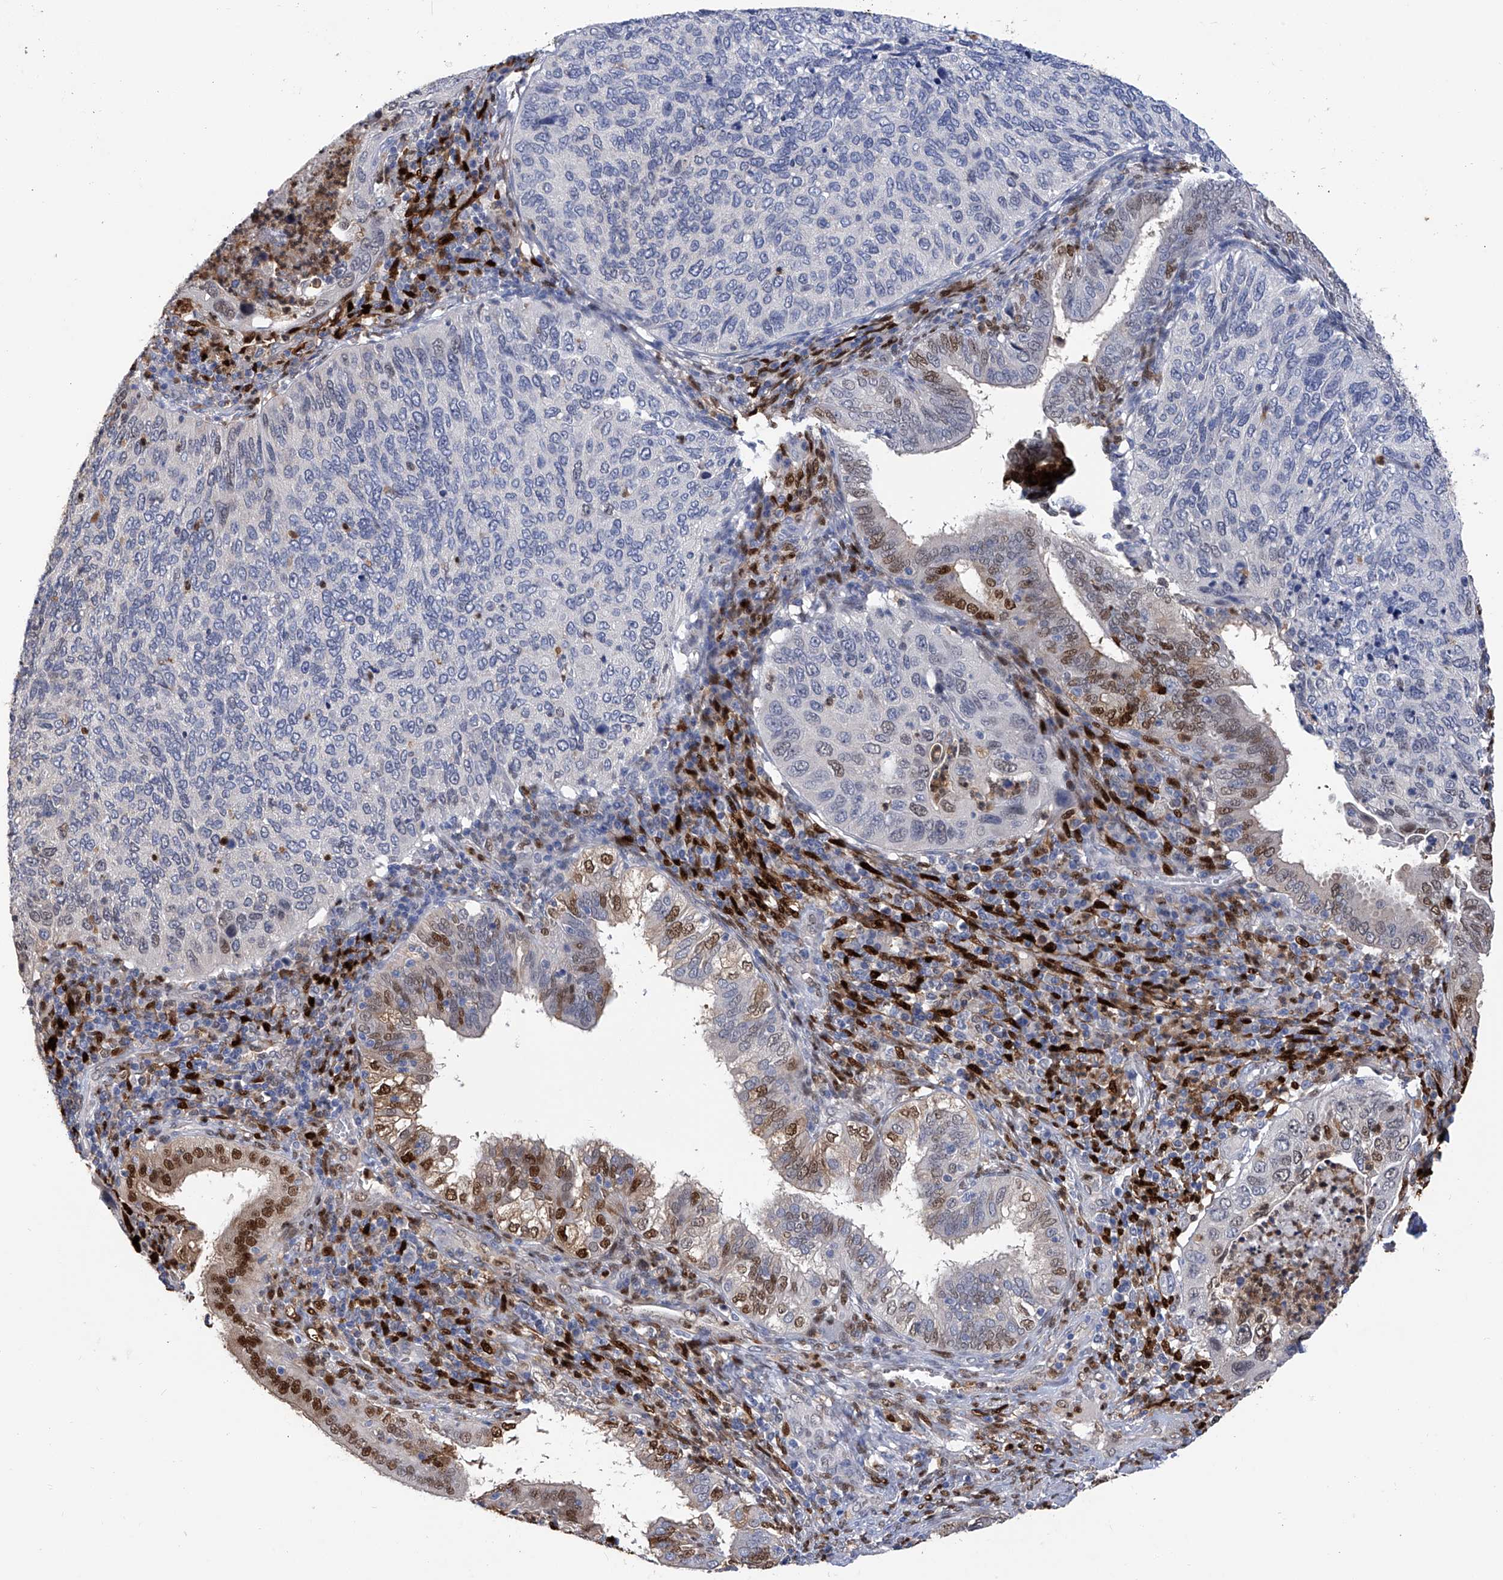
{"staining": {"intensity": "moderate", "quantity": "<25%", "location": "nuclear"}, "tissue": "cervical cancer", "cell_type": "Tumor cells", "image_type": "cancer", "snomed": [{"axis": "morphology", "description": "Squamous cell carcinoma, NOS"}, {"axis": "topography", "description": "Cervix"}], "caption": "The histopathology image demonstrates staining of squamous cell carcinoma (cervical), revealing moderate nuclear protein staining (brown color) within tumor cells. (Brightfield microscopy of DAB IHC at high magnification).", "gene": "PHF20", "patient": {"sex": "female", "age": 38}}